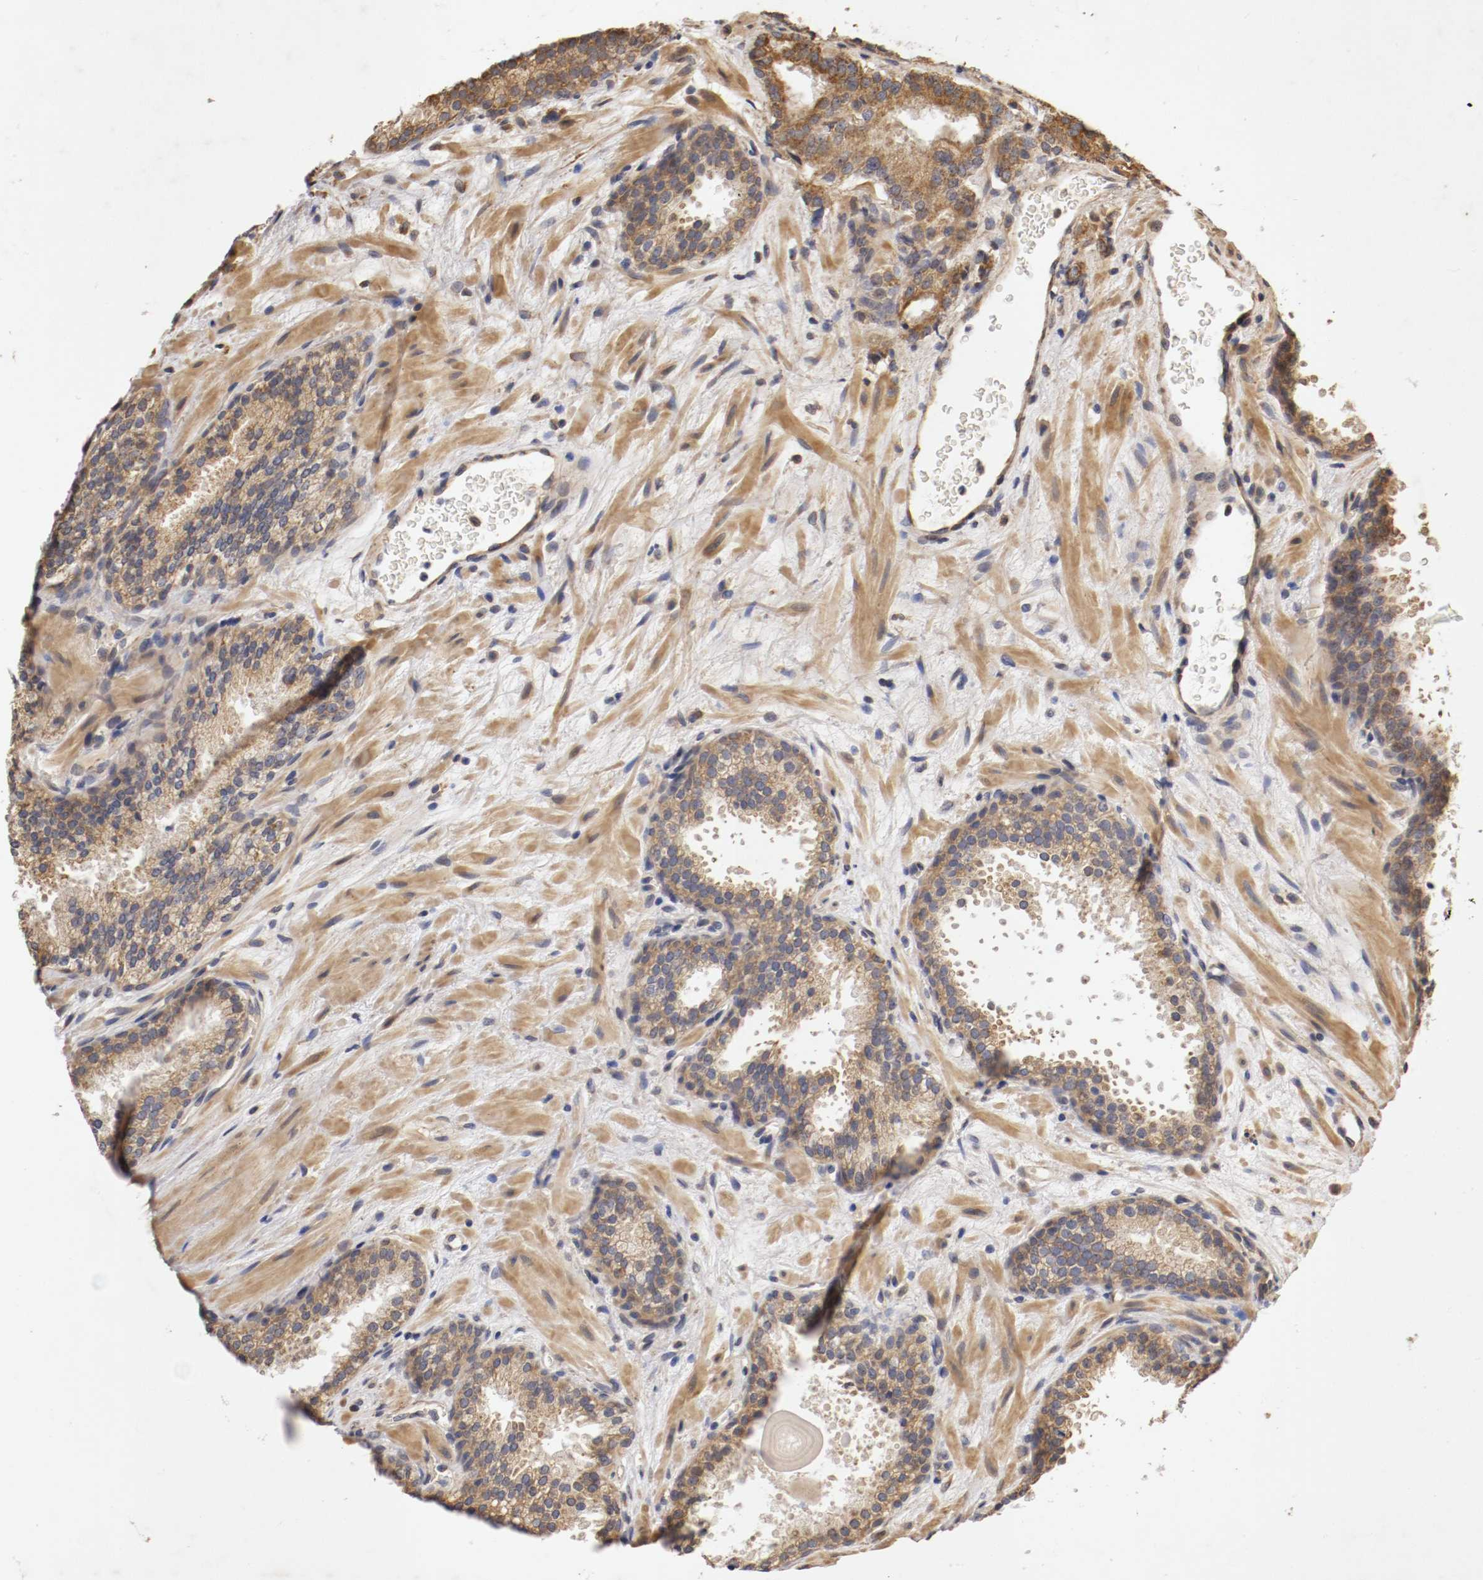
{"staining": {"intensity": "moderate", "quantity": ">75%", "location": "cytoplasmic/membranous"}, "tissue": "prostate cancer", "cell_type": "Tumor cells", "image_type": "cancer", "snomed": [{"axis": "morphology", "description": "Adenocarcinoma, High grade"}, {"axis": "topography", "description": "Prostate"}], "caption": "Protein analysis of prostate cancer tissue exhibits moderate cytoplasmic/membranous expression in approximately >75% of tumor cells. (DAB IHC with brightfield microscopy, high magnification).", "gene": "VEZT", "patient": {"sex": "male", "age": 58}}